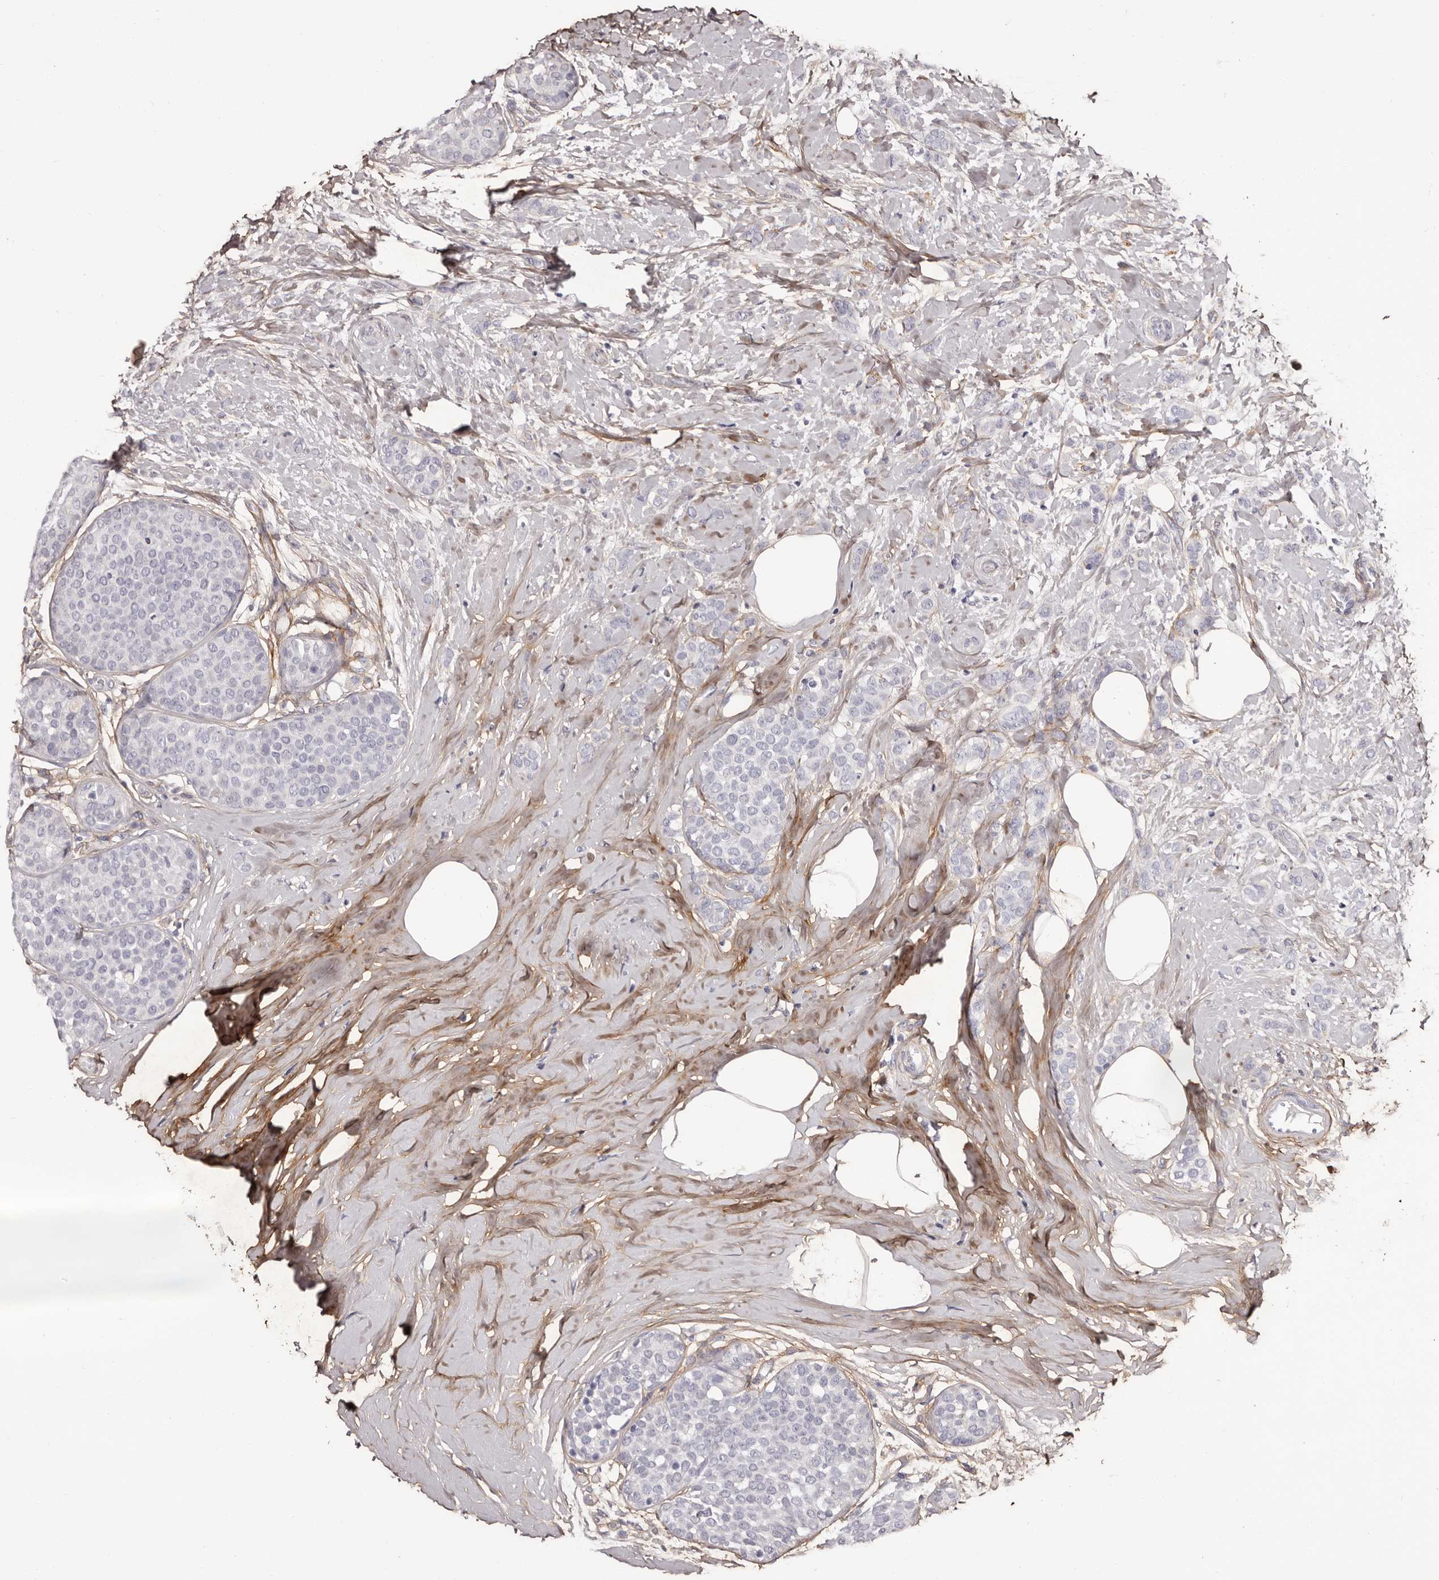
{"staining": {"intensity": "negative", "quantity": "none", "location": "none"}, "tissue": "breast cancer", "cell_type": "Tumor cells", "image_type": "cancer", "snomed": [{"axis": "morphology", "description": "Lobular carcinoma, in situ"}, {"axis": "morphology", "description": "Lobular carcinoma"}, {"axis": "topography", "description": "Breast"}], "caption": "Immunohistochemistry histopathology image of neoplastic tissue: breast cancer stained with DAB reveals no significant protein positivity in tumor cells.", "gene": "COL6A1", "patient": {"sex": "female", "age": 41}}